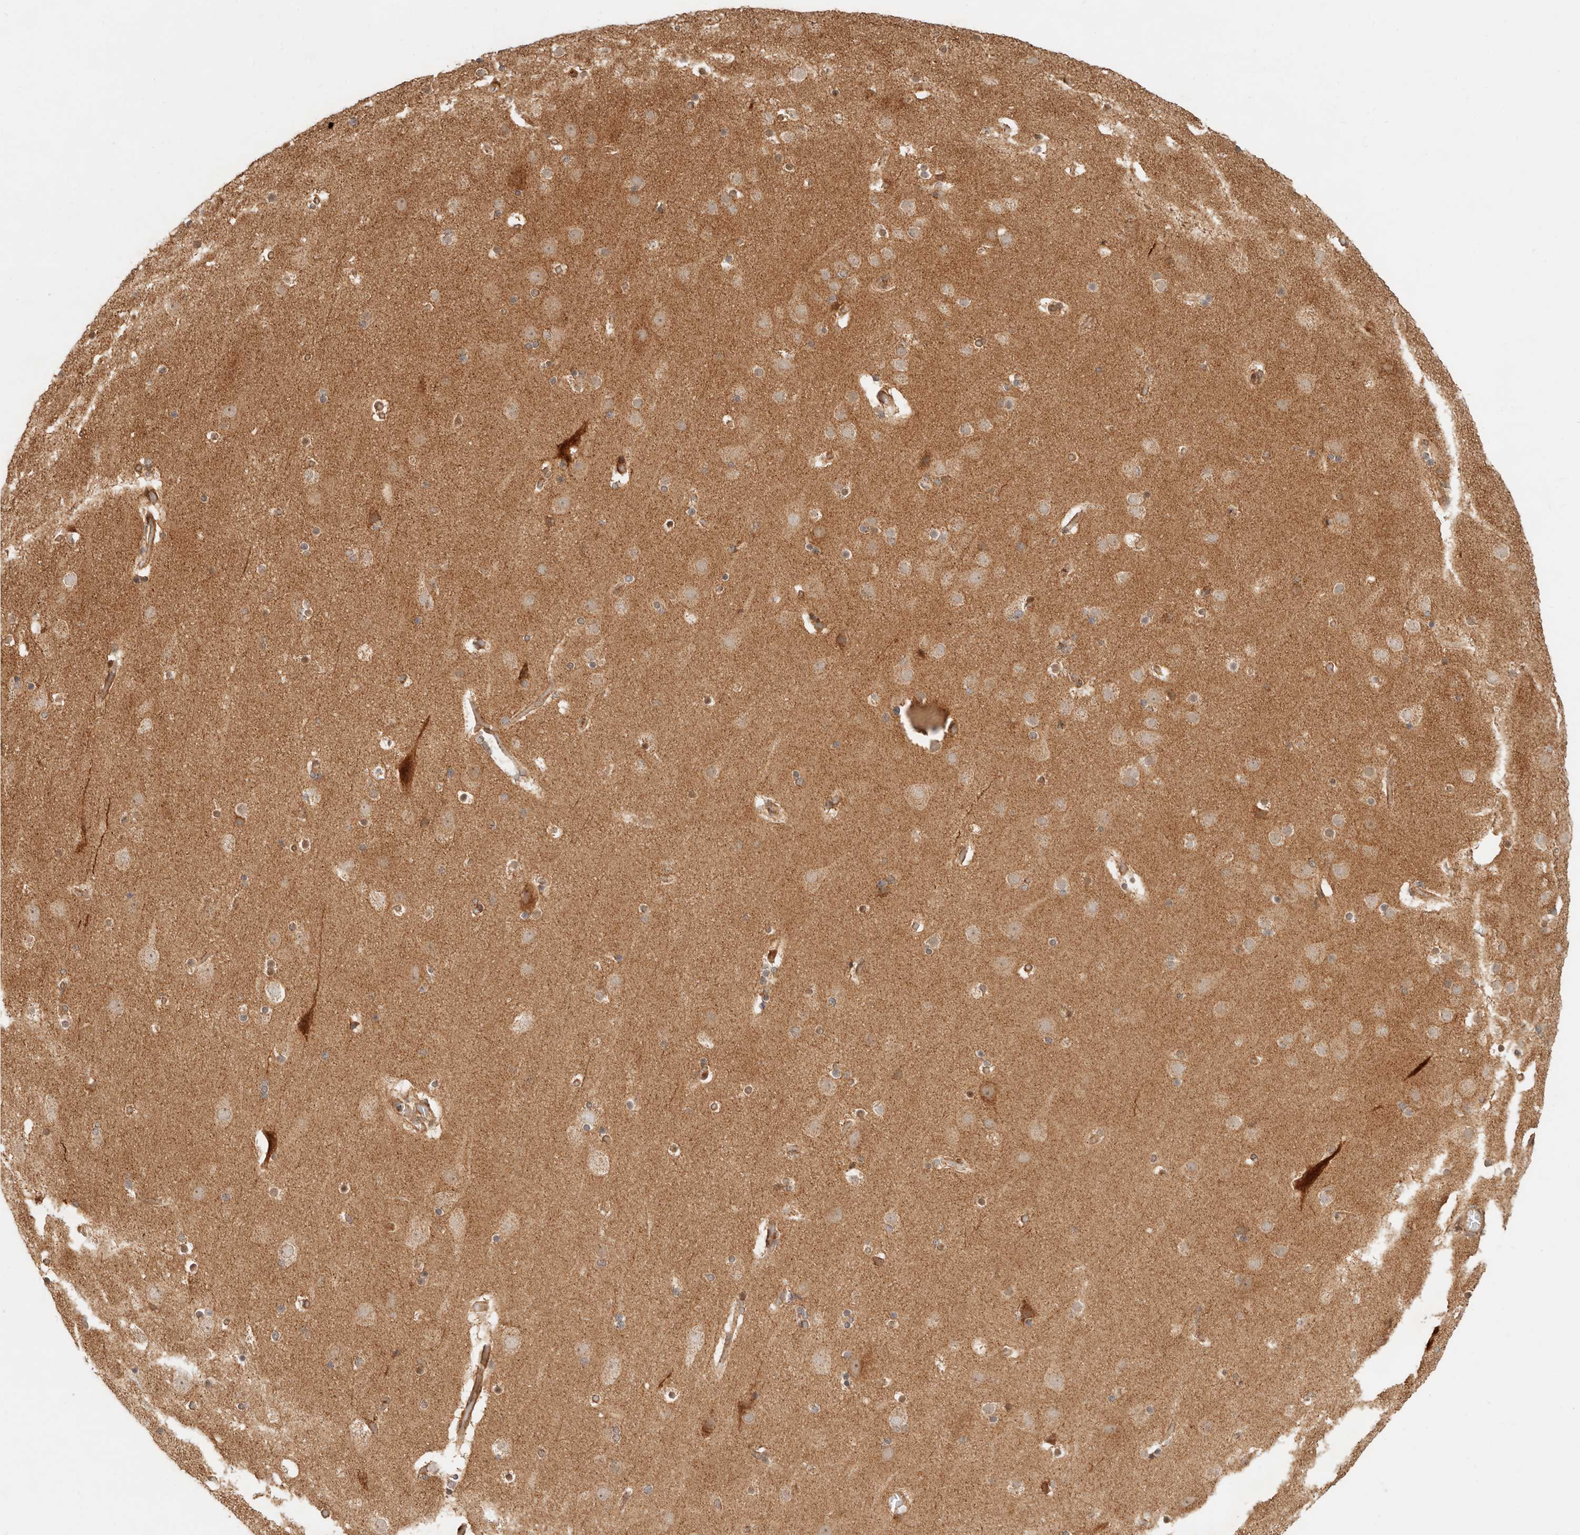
{"staining": {"intensity": "moderate", "quantity": ">75%", "location": "cytoplasmic/membranous"}, "tissue": "cerebral cortex", "cell_type": "Endothelial cells", "image_type": "normal", "snomed": [{"axis": "morphology", "description": "Normal tissue, NOS"}, {"axis": "topography", "description": "Cerebral cortex"}], "caption": "Moderate cytoplasmic/membranous protein staining is present in approximately >75% of endothelial cells in cerebral cortex. The staining was performed using DAB, with brown indicating positive protein expression. Nuclei are stained blue with hematoxylin.", "gene": "BAALC", "patient": {"sex": "male", "age": 57}}